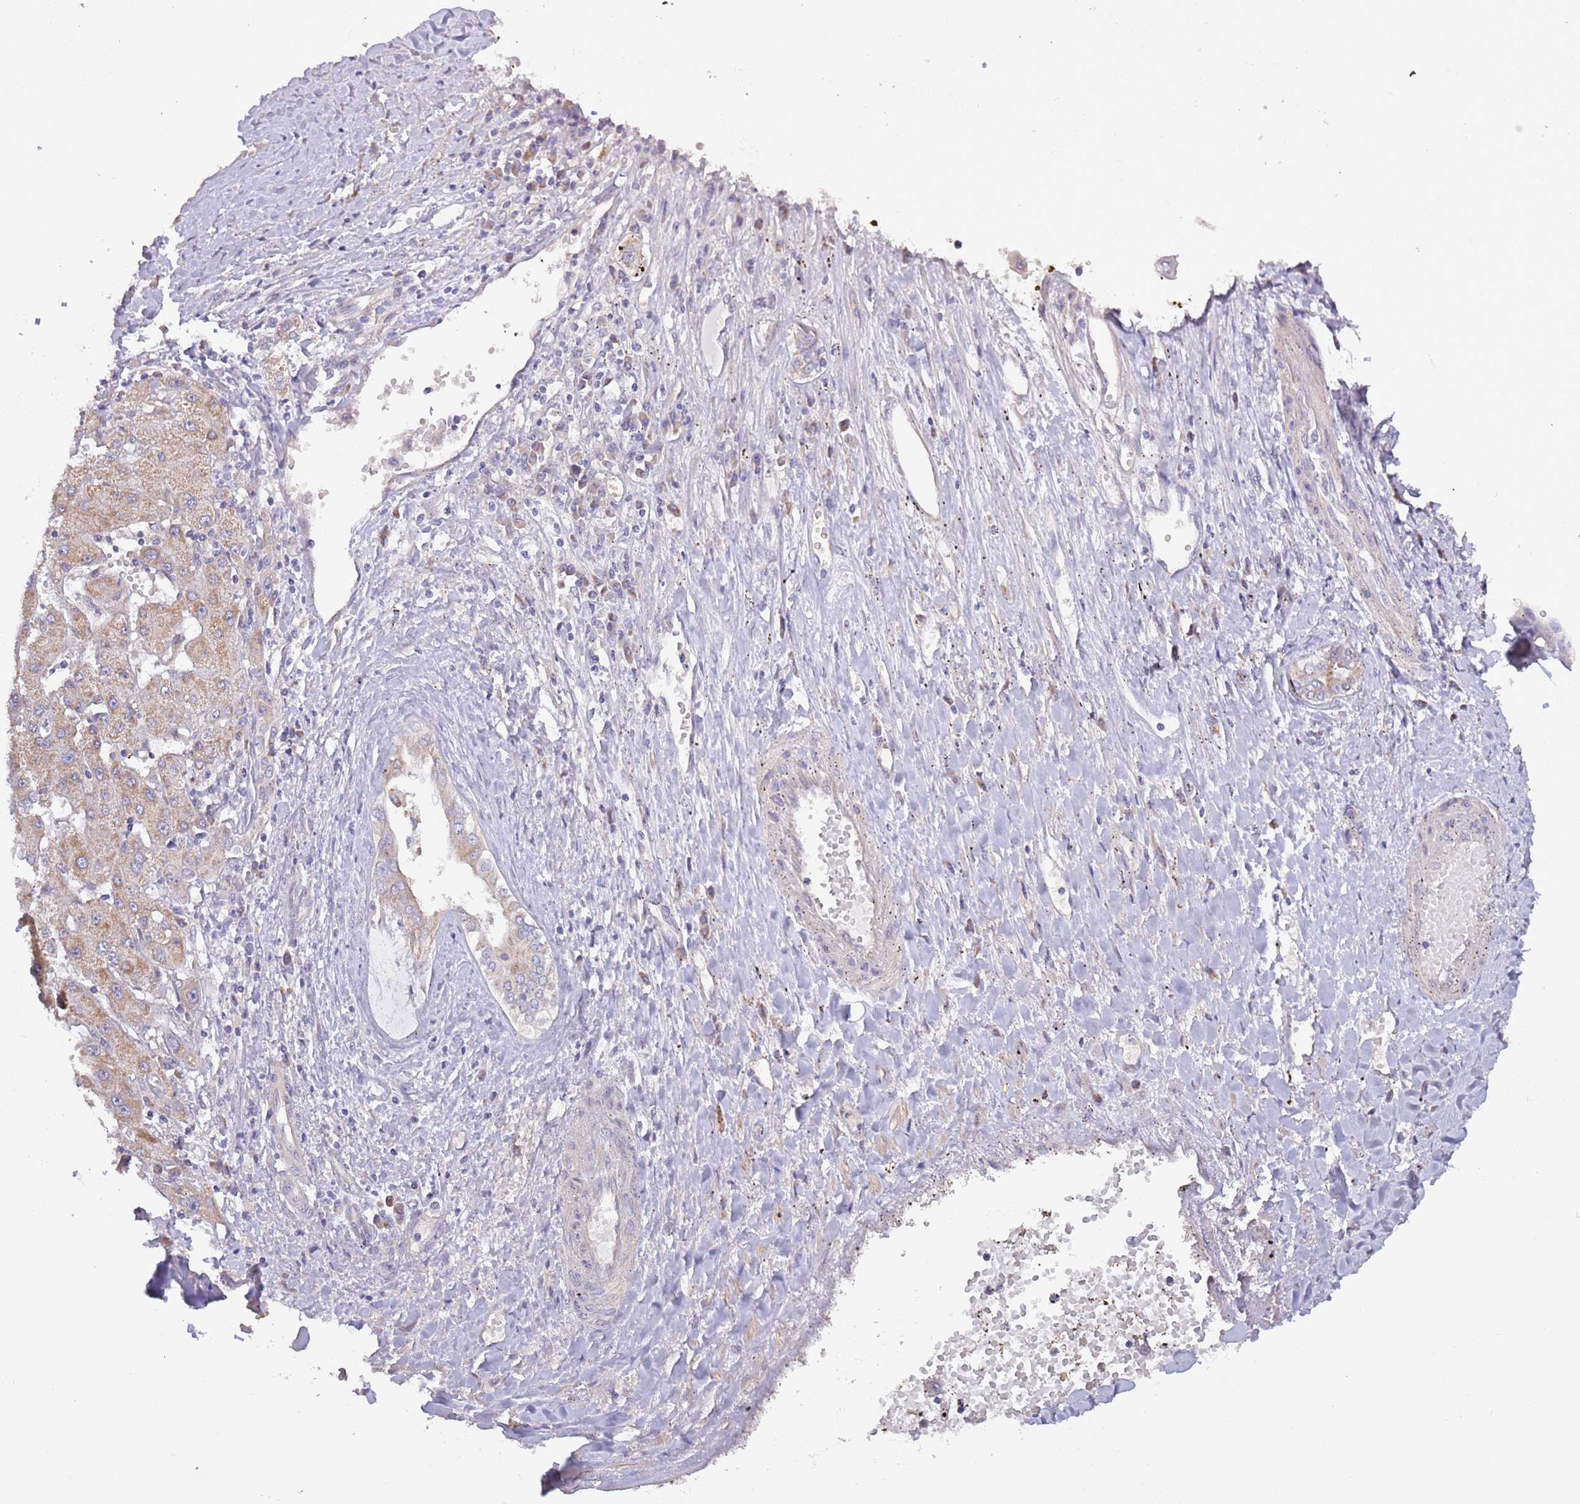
{"staining": {"intensity": "weak", "quantity": "25%-75%", "location": "cytoplasmic/membranous"}, "tissue": "liver cancer", "cell_type": "Tumor cells", "image_type": "cancer", "snomed": [{"axis": "morphology", "description": "Carcinoma, Hepatocellular, NOS"}, {"axis": "topography", "description": "Liver"}], "caption": "Liver cancer stained for a protein reveals weak cytoplasmic/membranous positivity in tumor cells. Immunohistochemistry (ihc) stains the protein of interest in brown and the nuclei are stained blue.", "gene": "LIPJ", "patient": {"sex": "male", "age": 72}}